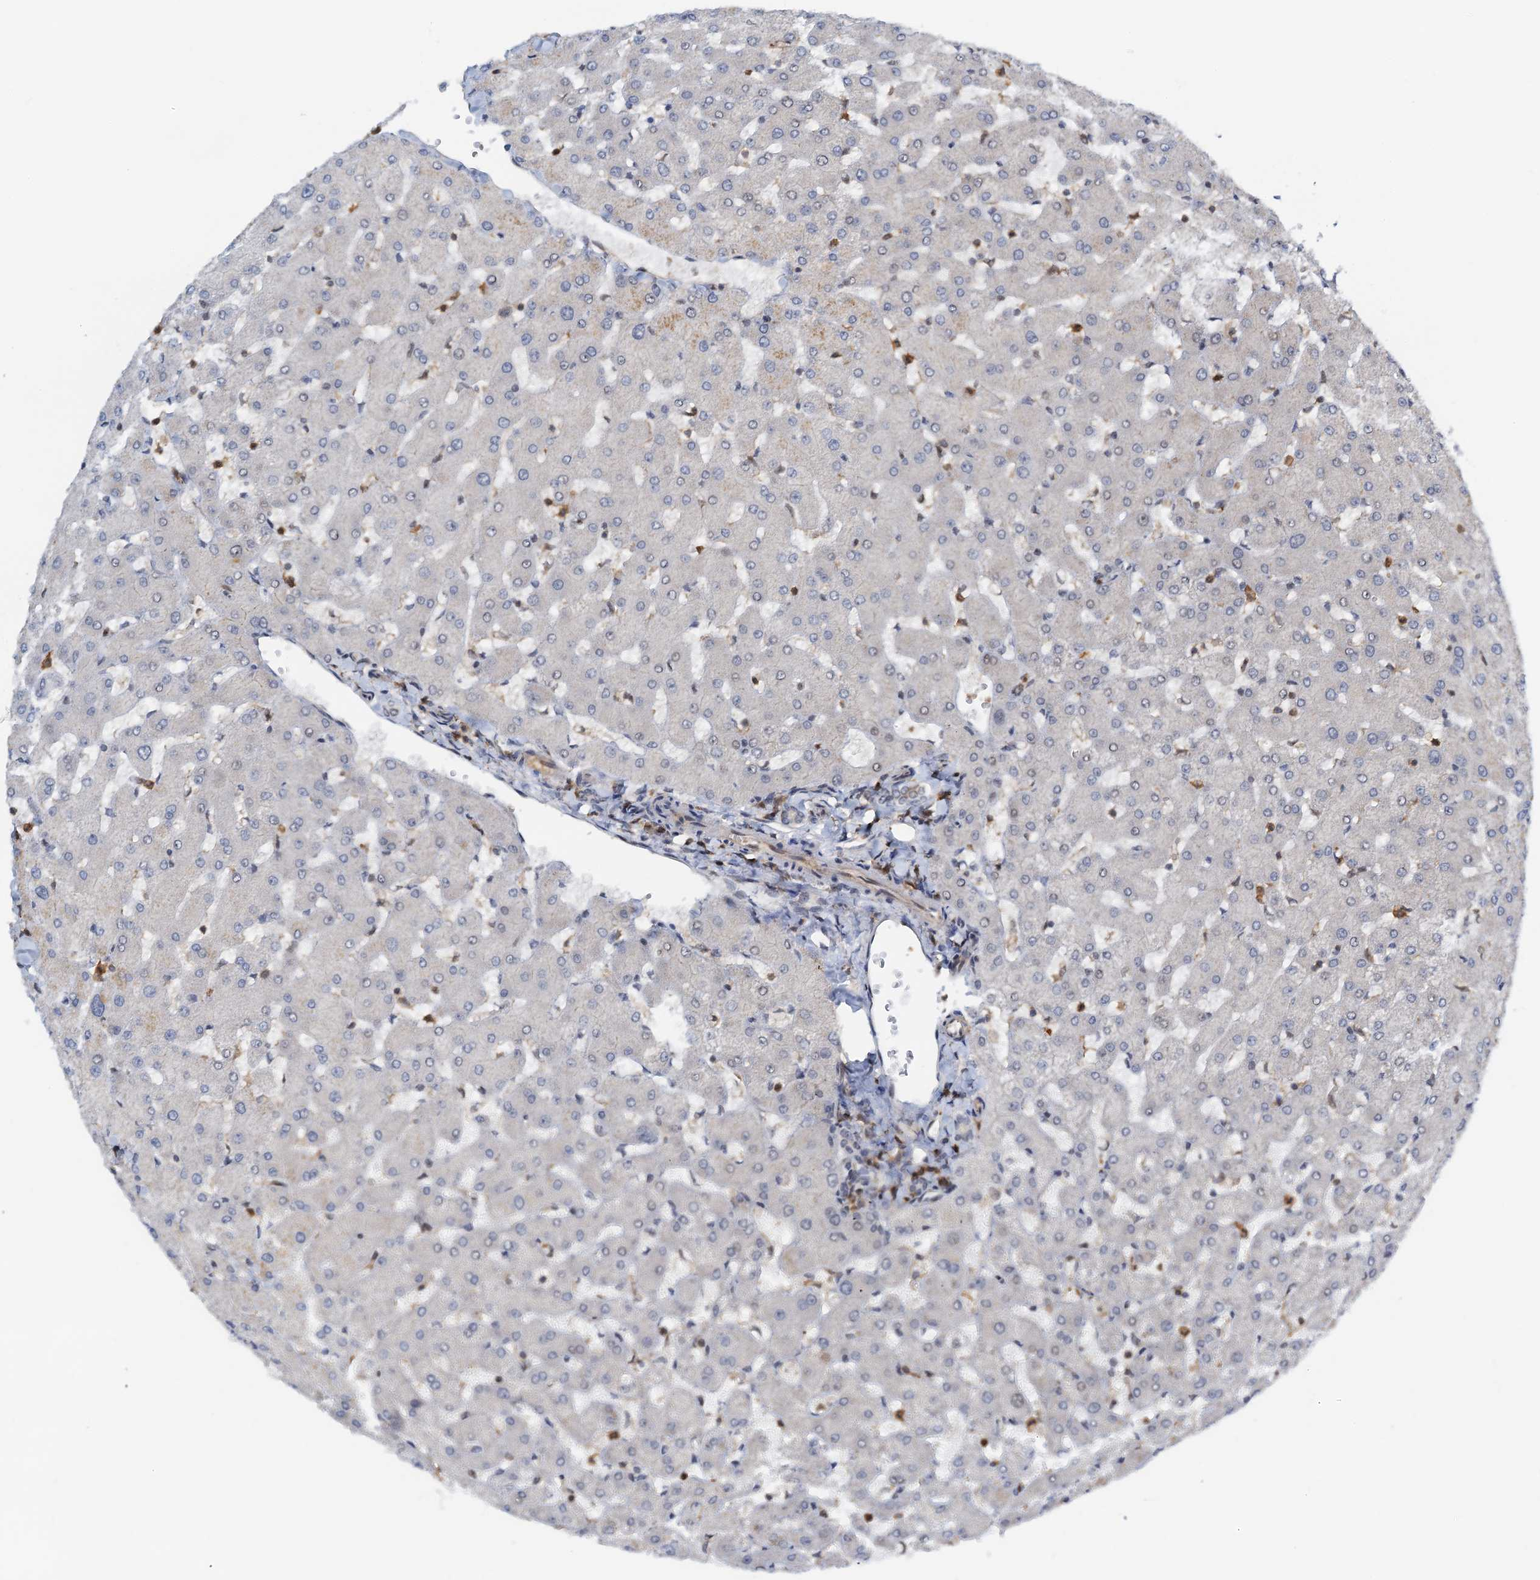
{"staining": {"intensity": "negative", "quantity": "none", "location": "none"}, "tissue": "liver", "cell_type": "Cholangiocytes", "image_type": "normal", "snomed": [{"axis": "morphology", "description": "Normal tissue, NOS"}, {"axis": "topography", "description": "Liver"}], "caption": "Immunohistochemistry (IHC) of unremarkable liver reveals no positivity in cholangiocytes.", "gene": "ZNF609", "patient": {"sex": "female", "age": 63}}